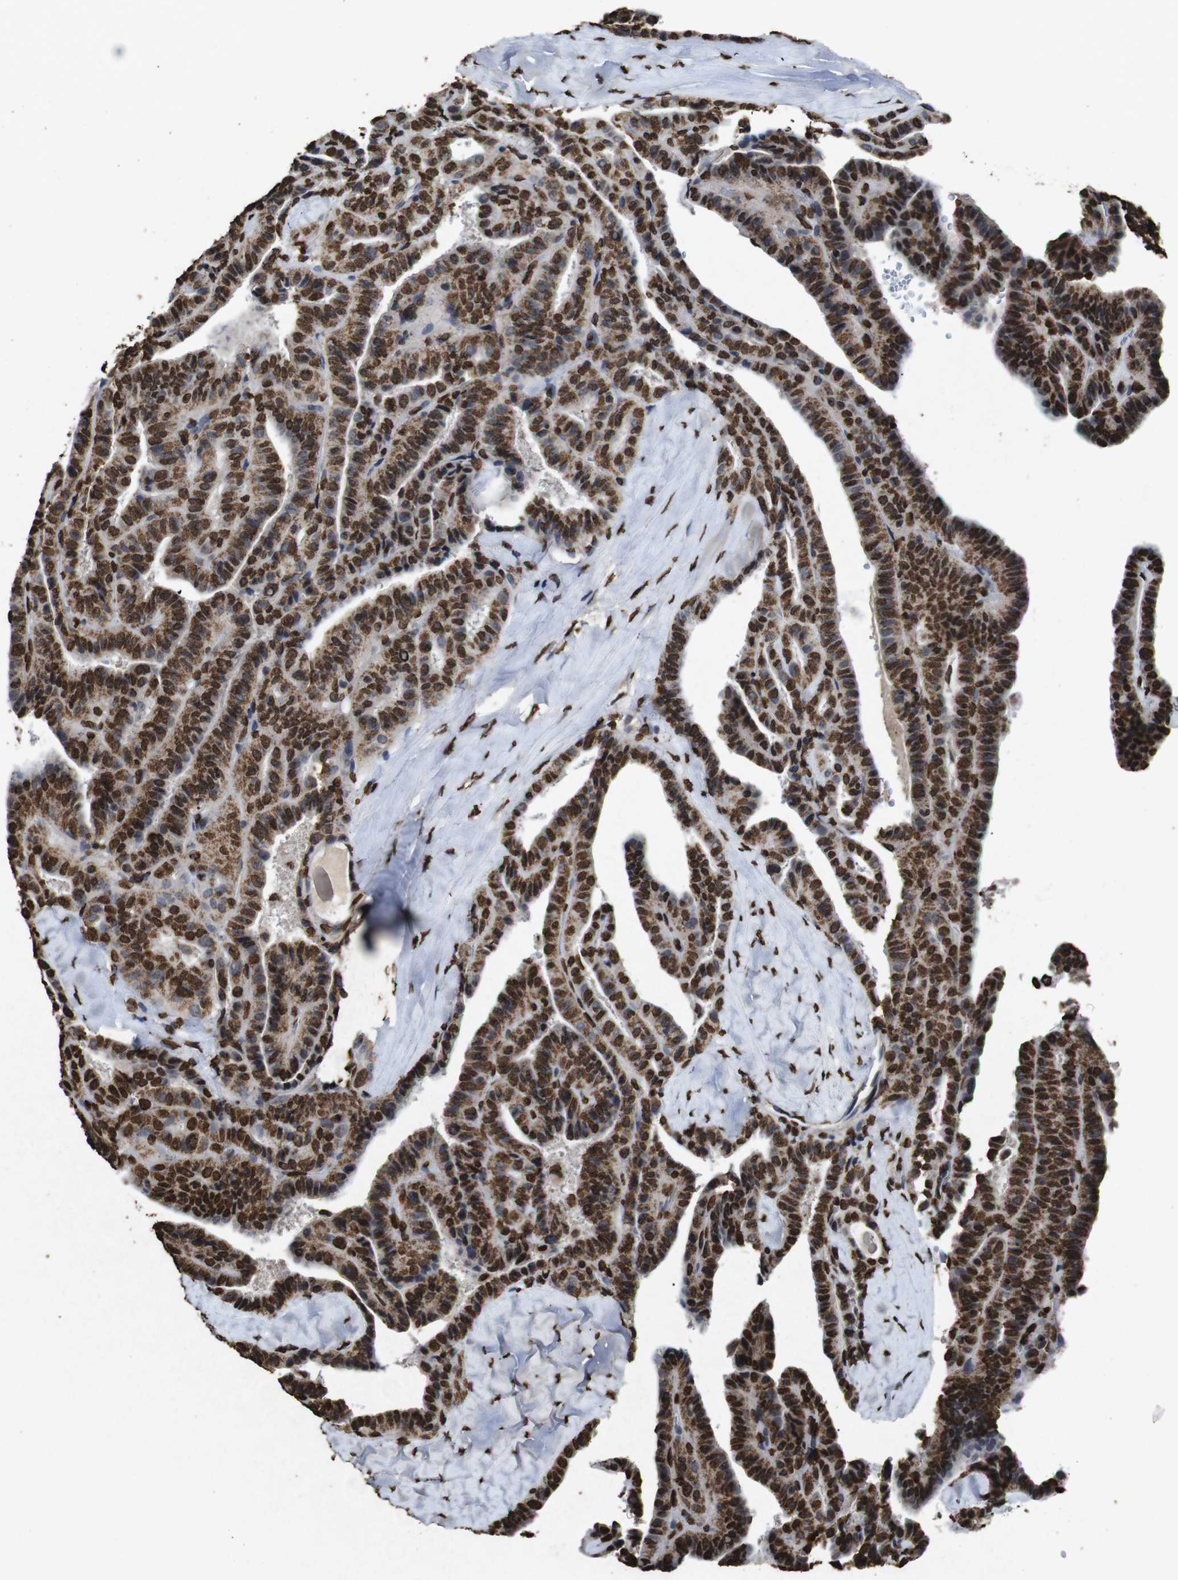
{"staining": {"intensity": "strong", "quantity": ">75%", "location": "cytoplasmic/membranous,nuclear"}, "tissue": "thyroid cancer", "cell_type": "Tumor cells", "image_type": "cancer", "snomed": [{"axis": "morphology", "description": "Papillary adenocarcinoma, NOS"}, {"axis": "topography", "description": "Thyroid gland"}], "caption": "Protein expression analysis of thyroid cancer reveals strong cytoplasmic/membranous and nuclear staining in about >75% of tumor cells.", "gene": "MDM2", "patient": {"sex": "male", "age": 77}}